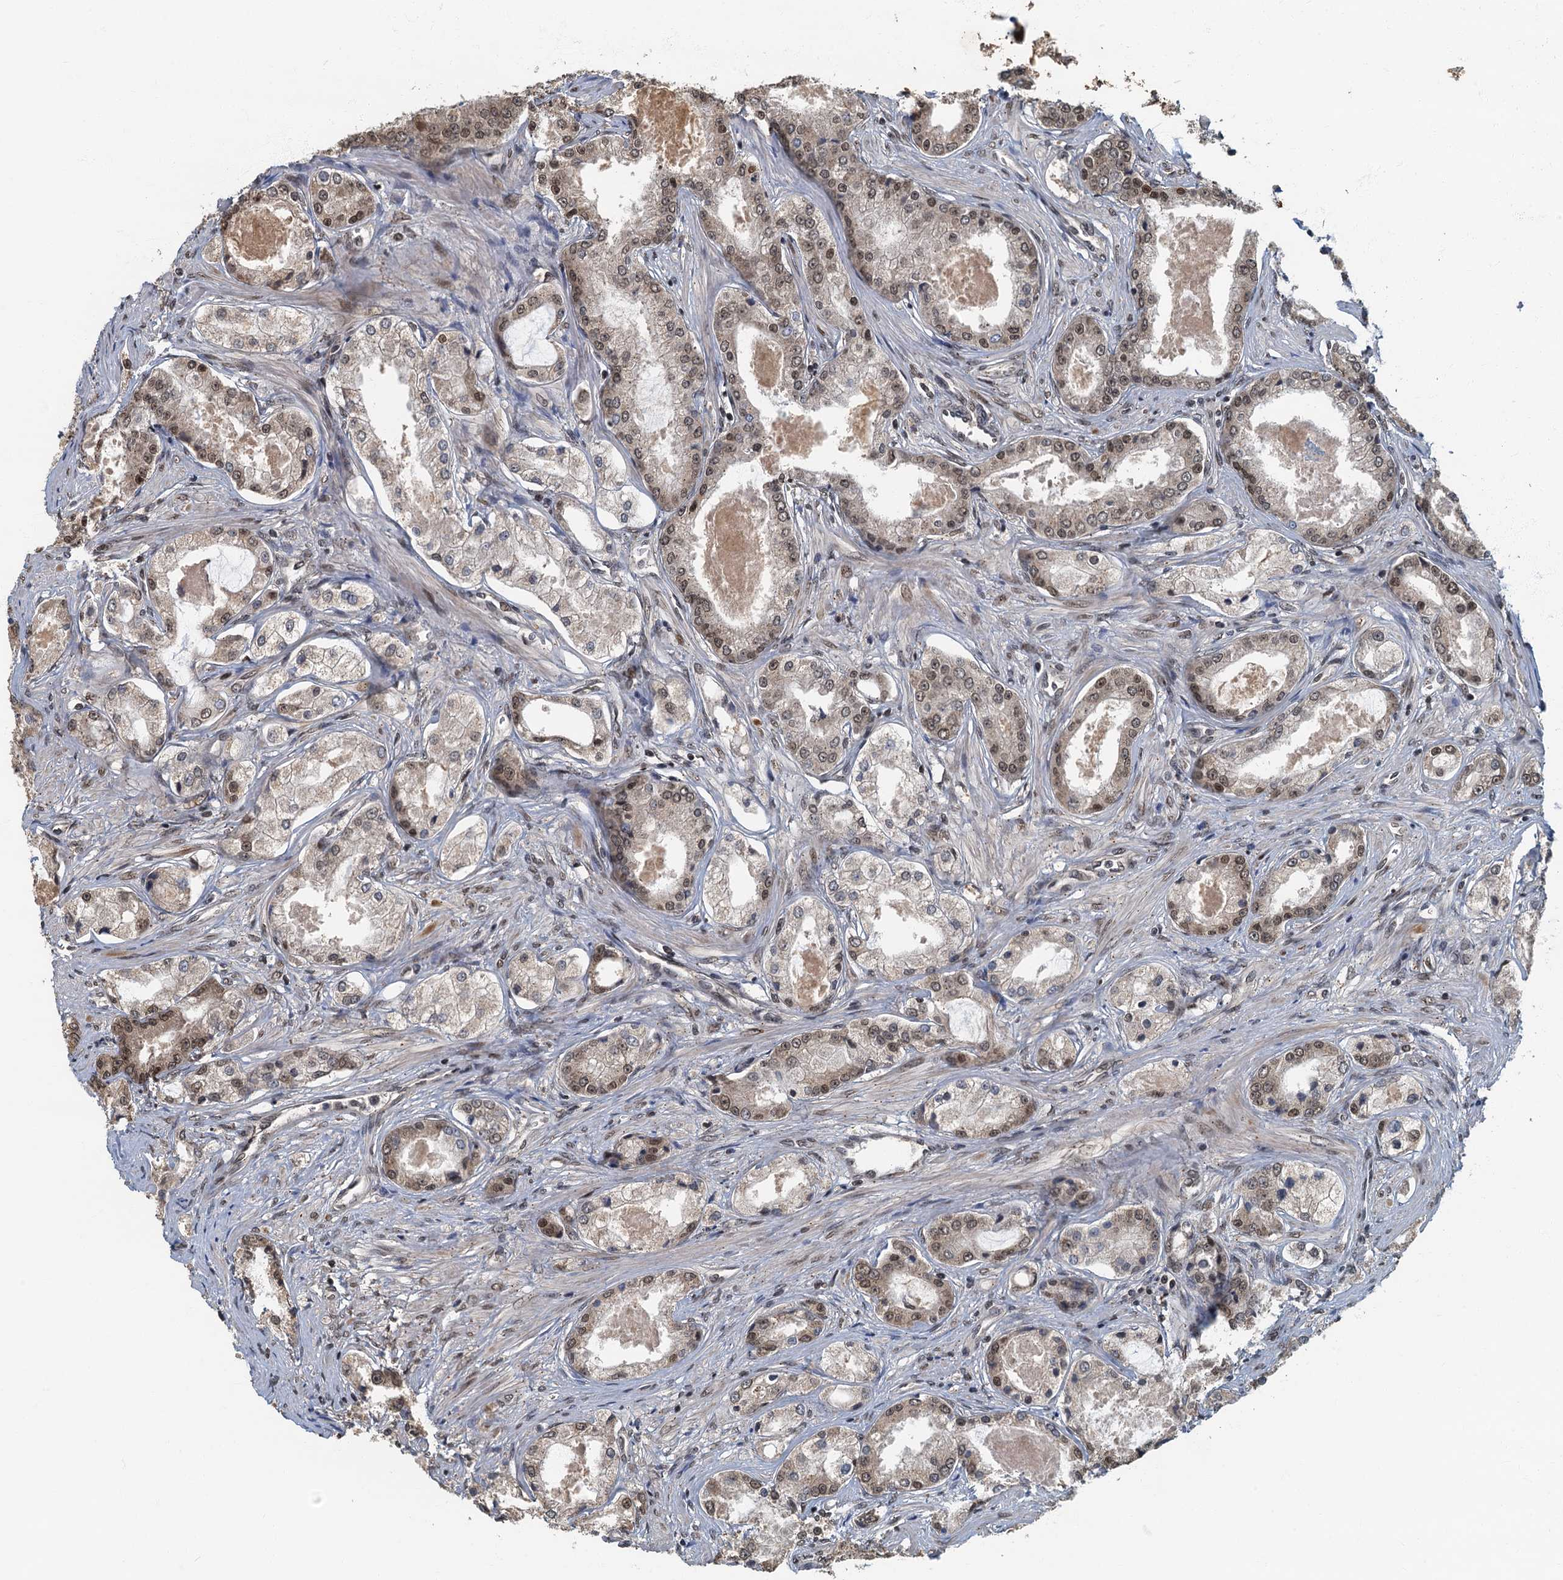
{"staining": {"intensity": "moderate", "quantity": "25%-75%", "location": "nuclear"}, "tissue": "prostate cancer", "cell_type": "Tumor cells", "image_type": "cancer", "snomed": [{"axis": "morphology", "description": "Adenocarcinoma, Low grade"}, {"axis": "topography", "description": "Prostate"}], "caption": "Human prostate cancer stained with a protein marker exhibits moderate staining in tumor cells.", "gene": "CKAP2L", "patient": {"sex": "male", "age": 68}}